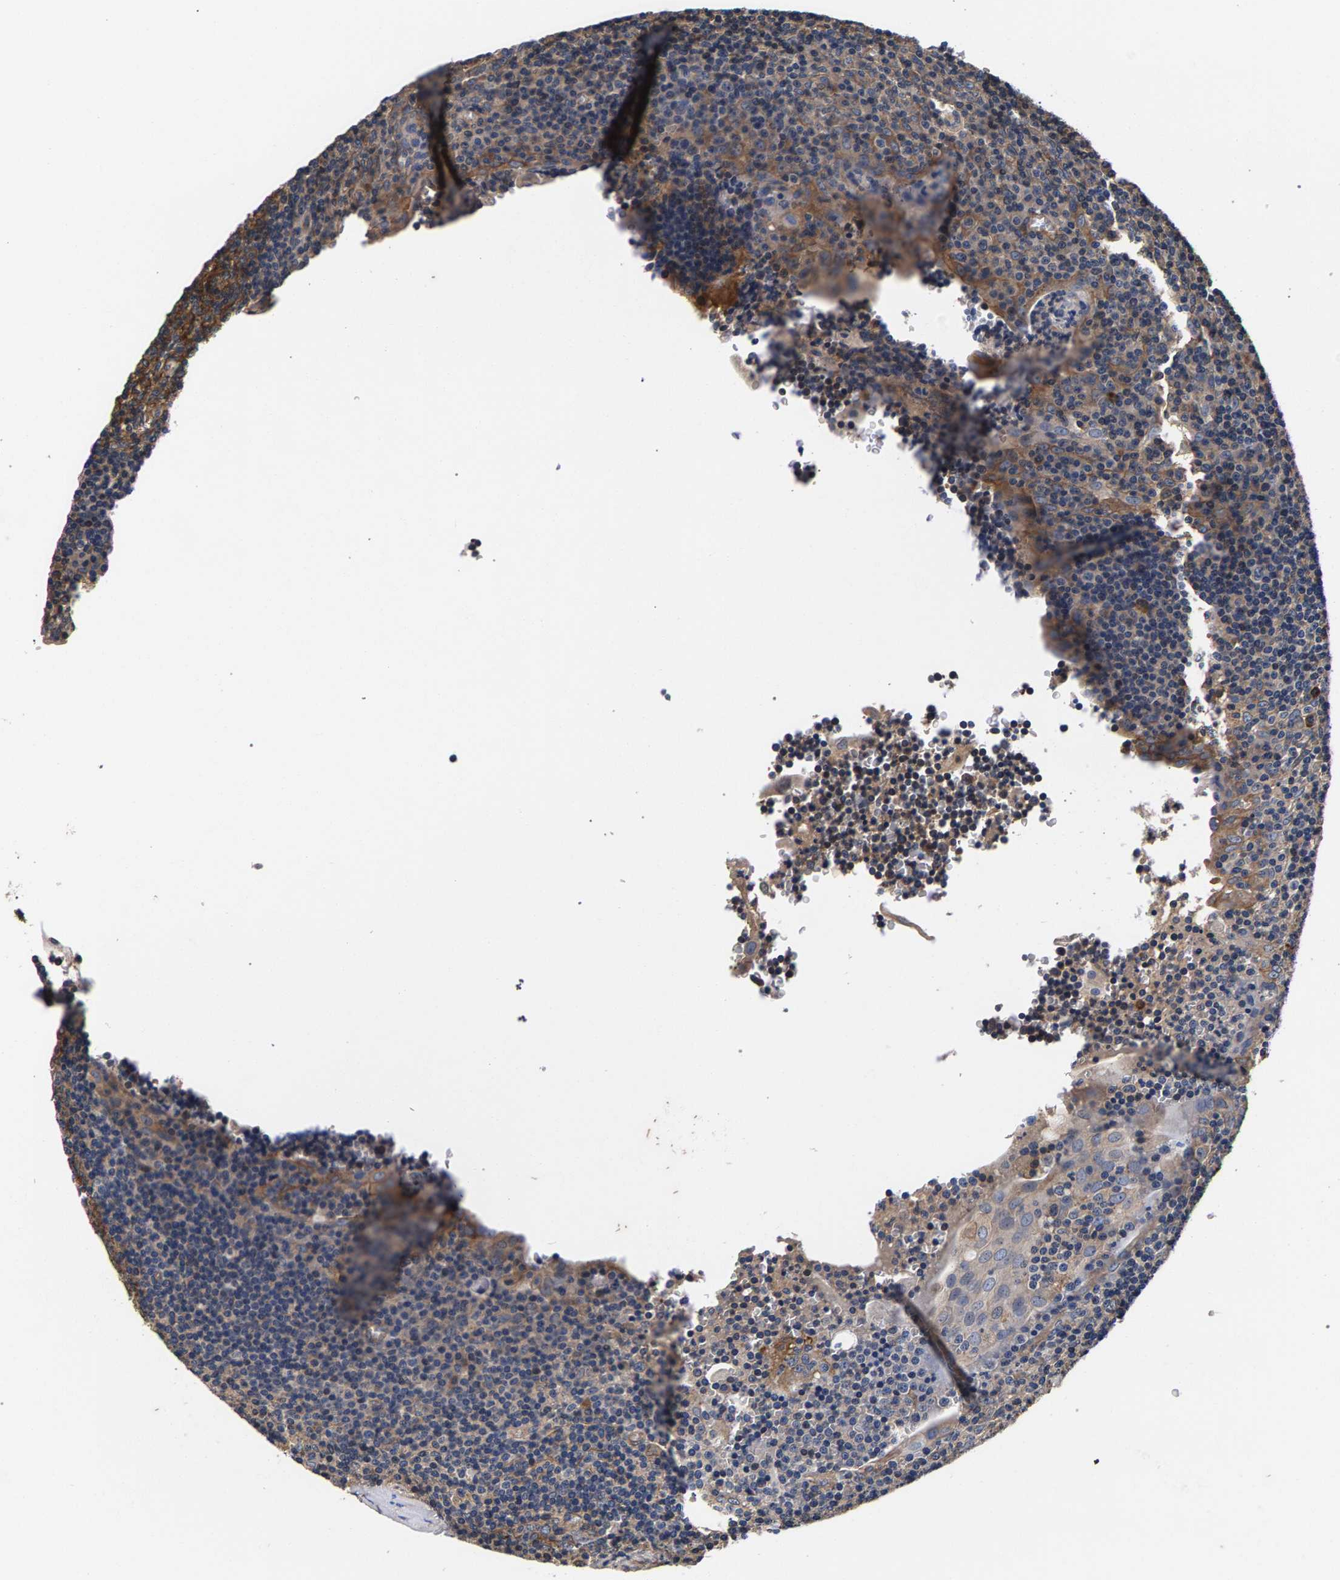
{"staining": {"intensity": "moderate", "quantity": ">75%", "location": "cytoplasmic/membranous"}, "tissue": "tonsil", "cell_type": "Germinal center cells", "image_type": "normal", "snomed": [{"axis": "morphology", "description": "Normal tissue, NOS"}, {"axis": "topography", "description": "Tonsil"}], "caption": "Immunohistochemistry (IHC) of benign human tonsil displays medium levels of moderate cytoplasmic/membranous staining in approximately >75% of germinal center cells.", "gene": "MARCHF7", "patient": {"sex": "male", "age": 37}}